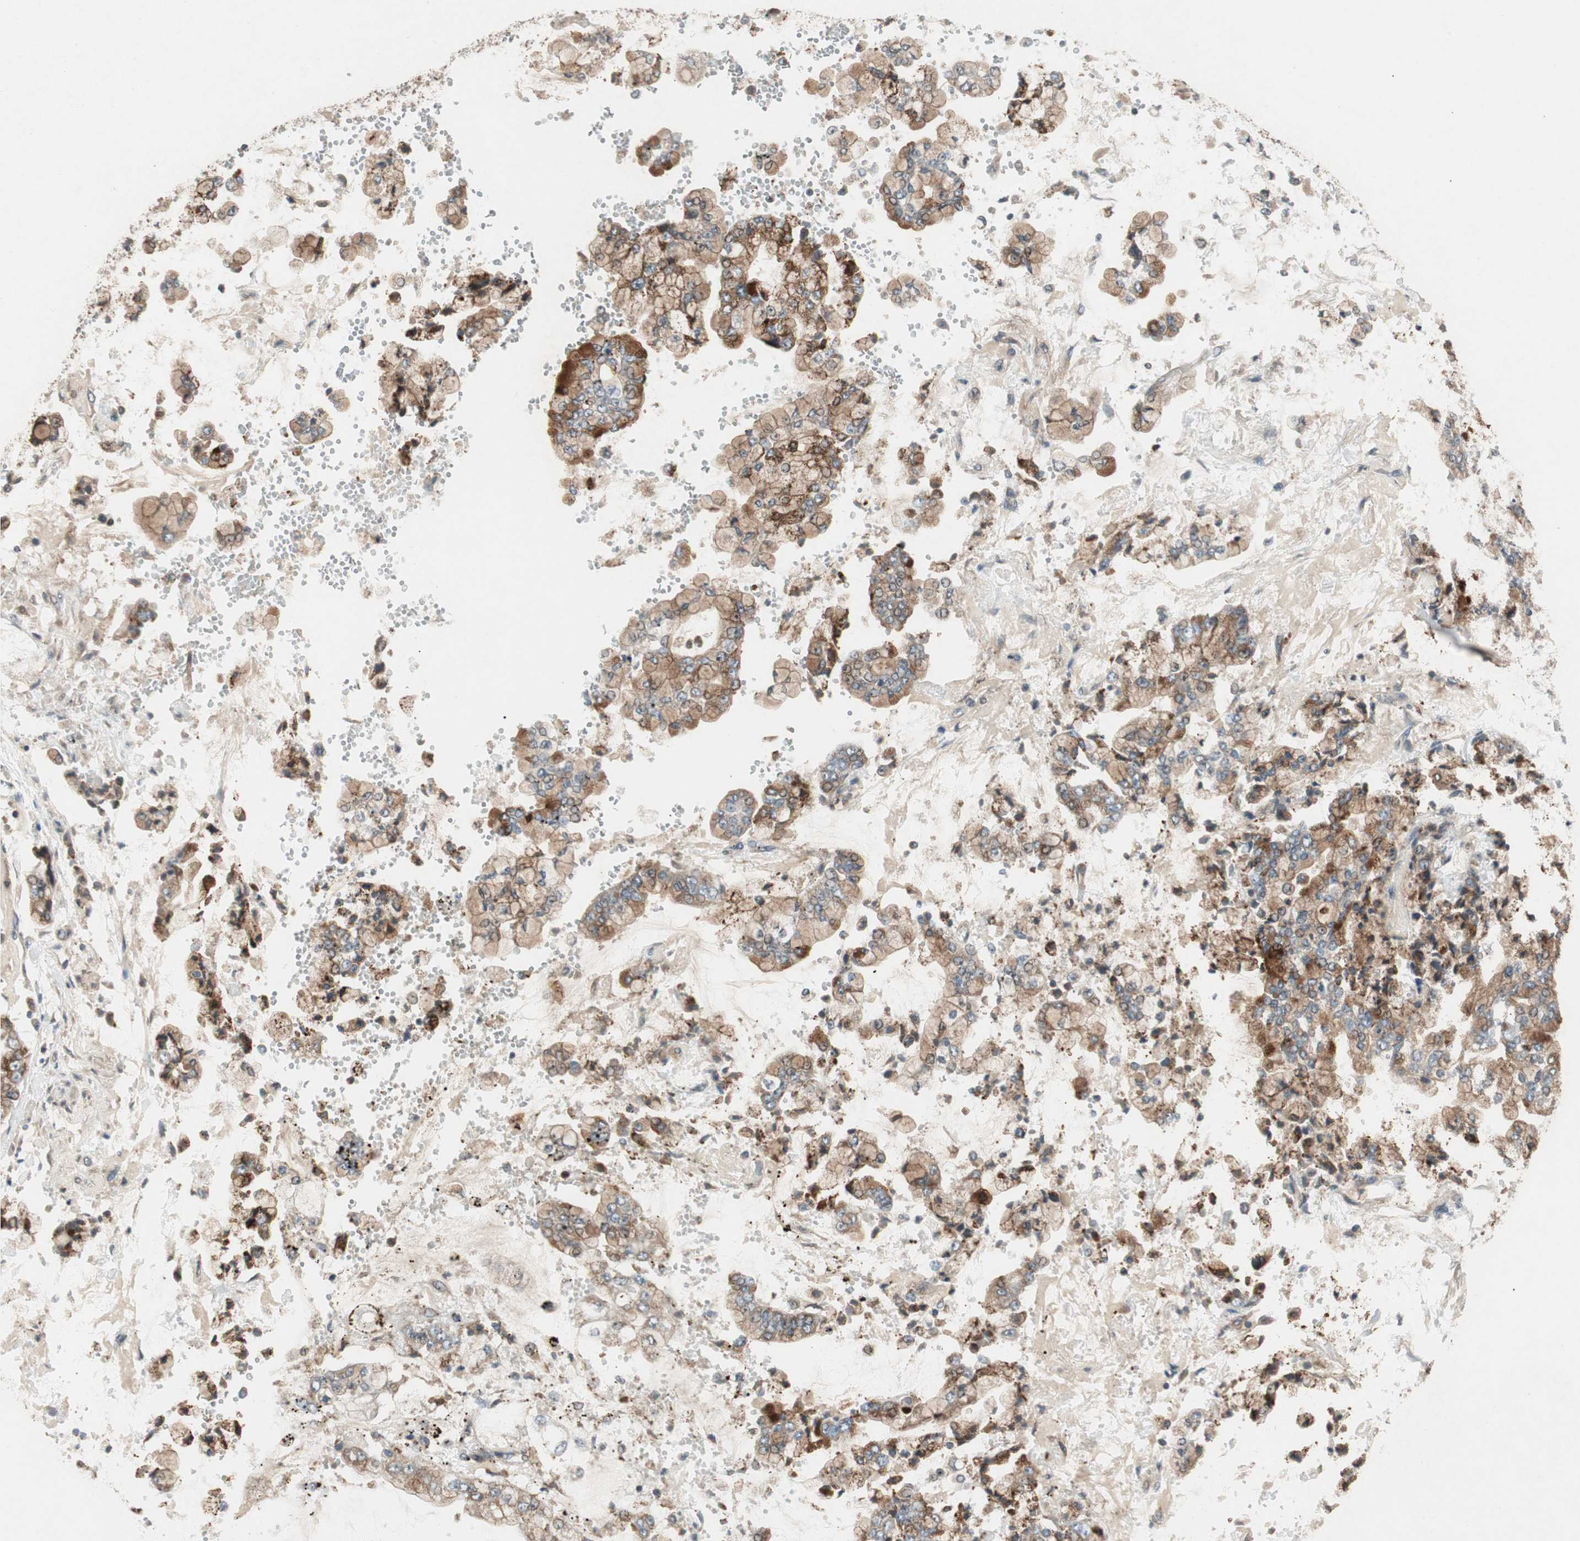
{"staining": {"intensity": "moderate", "quantity": ">75%", "location": "cytoplasmic/membranous"}, "tissue": "stomach cancer", "cell_type": "Tumor cells", "image_type": "cancer", "snomed": [{"axis": "morphology", "description": "Adenocarcinoma, NOS"}, {"axis": "topography", "description": "Stomach"}], "caption": "Immunohistochemical staining of stomach adenocarcinoma displays medium levels of moderate cytoplasmic/membranous staining in approximately >75% of tumor cells. (DAB IHC, brown staining for protein, blue staining for nuclei).", "gene": "ATP6AP2", "patient": {"sex": "male", "age": 76}}